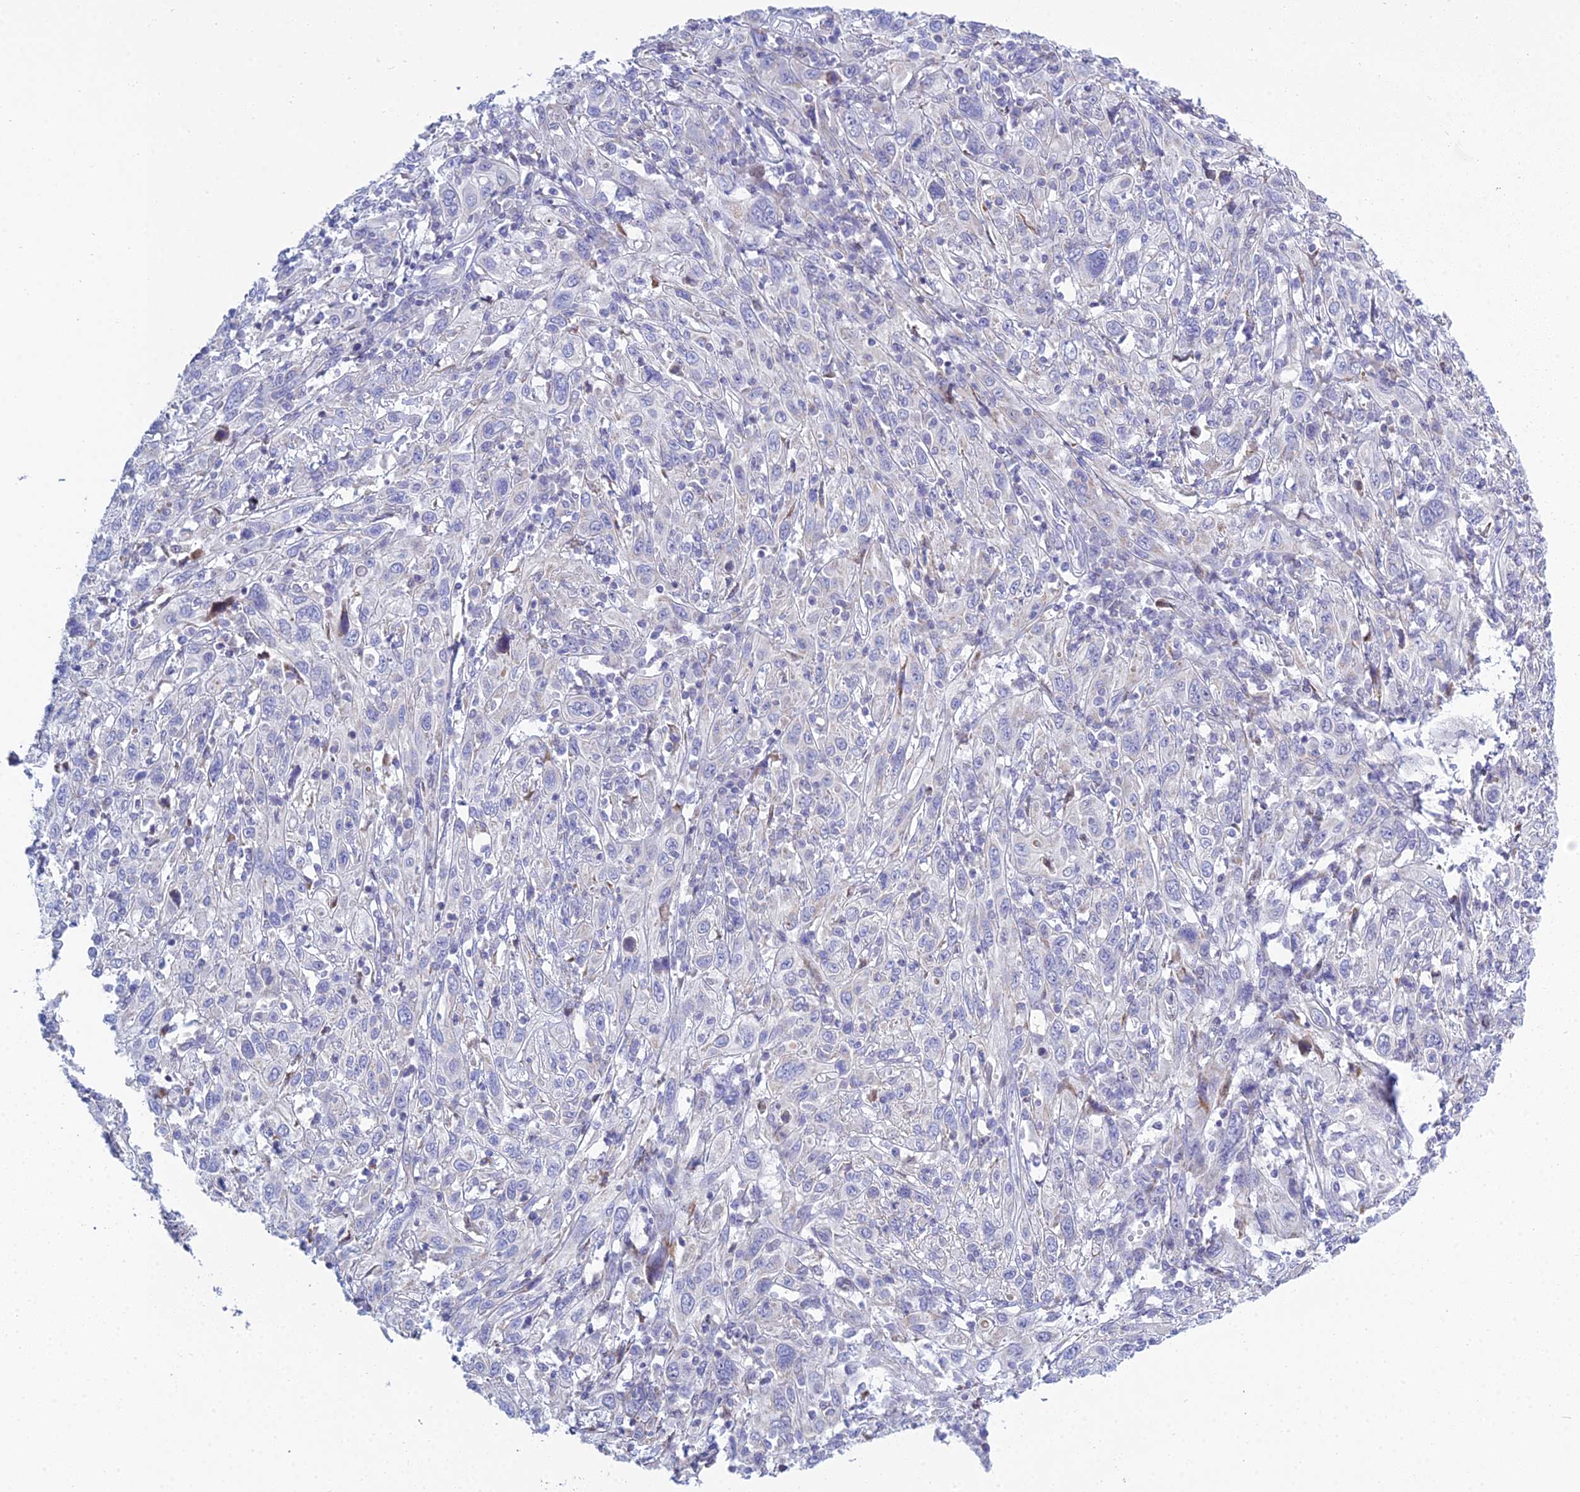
{"staining": {"intensity": "negative", "quantity": "none", "location": "none"}, "tissue": "cervical cancer", "cell_type": "Tumor cells", "image_type": "cancer", "snomed": [{"axis": "morphology", "description": "Squamous cell carcinoma, NOS"}, {"axis": "topography", "description": "Cervix"}], "caption": "Immunohistochemical staining of human squamous cell carcinoma (cervical) shows no significant staining in tumor cells. (Stains: DAB (3,3'-diaminobenzidine) immunohistochemistry with hematoxylin counter stain, Microscopy: brightfield microscopy at high magnification).", "gene": "PRR13", "patient": {"sex": "female", "age": 46}}